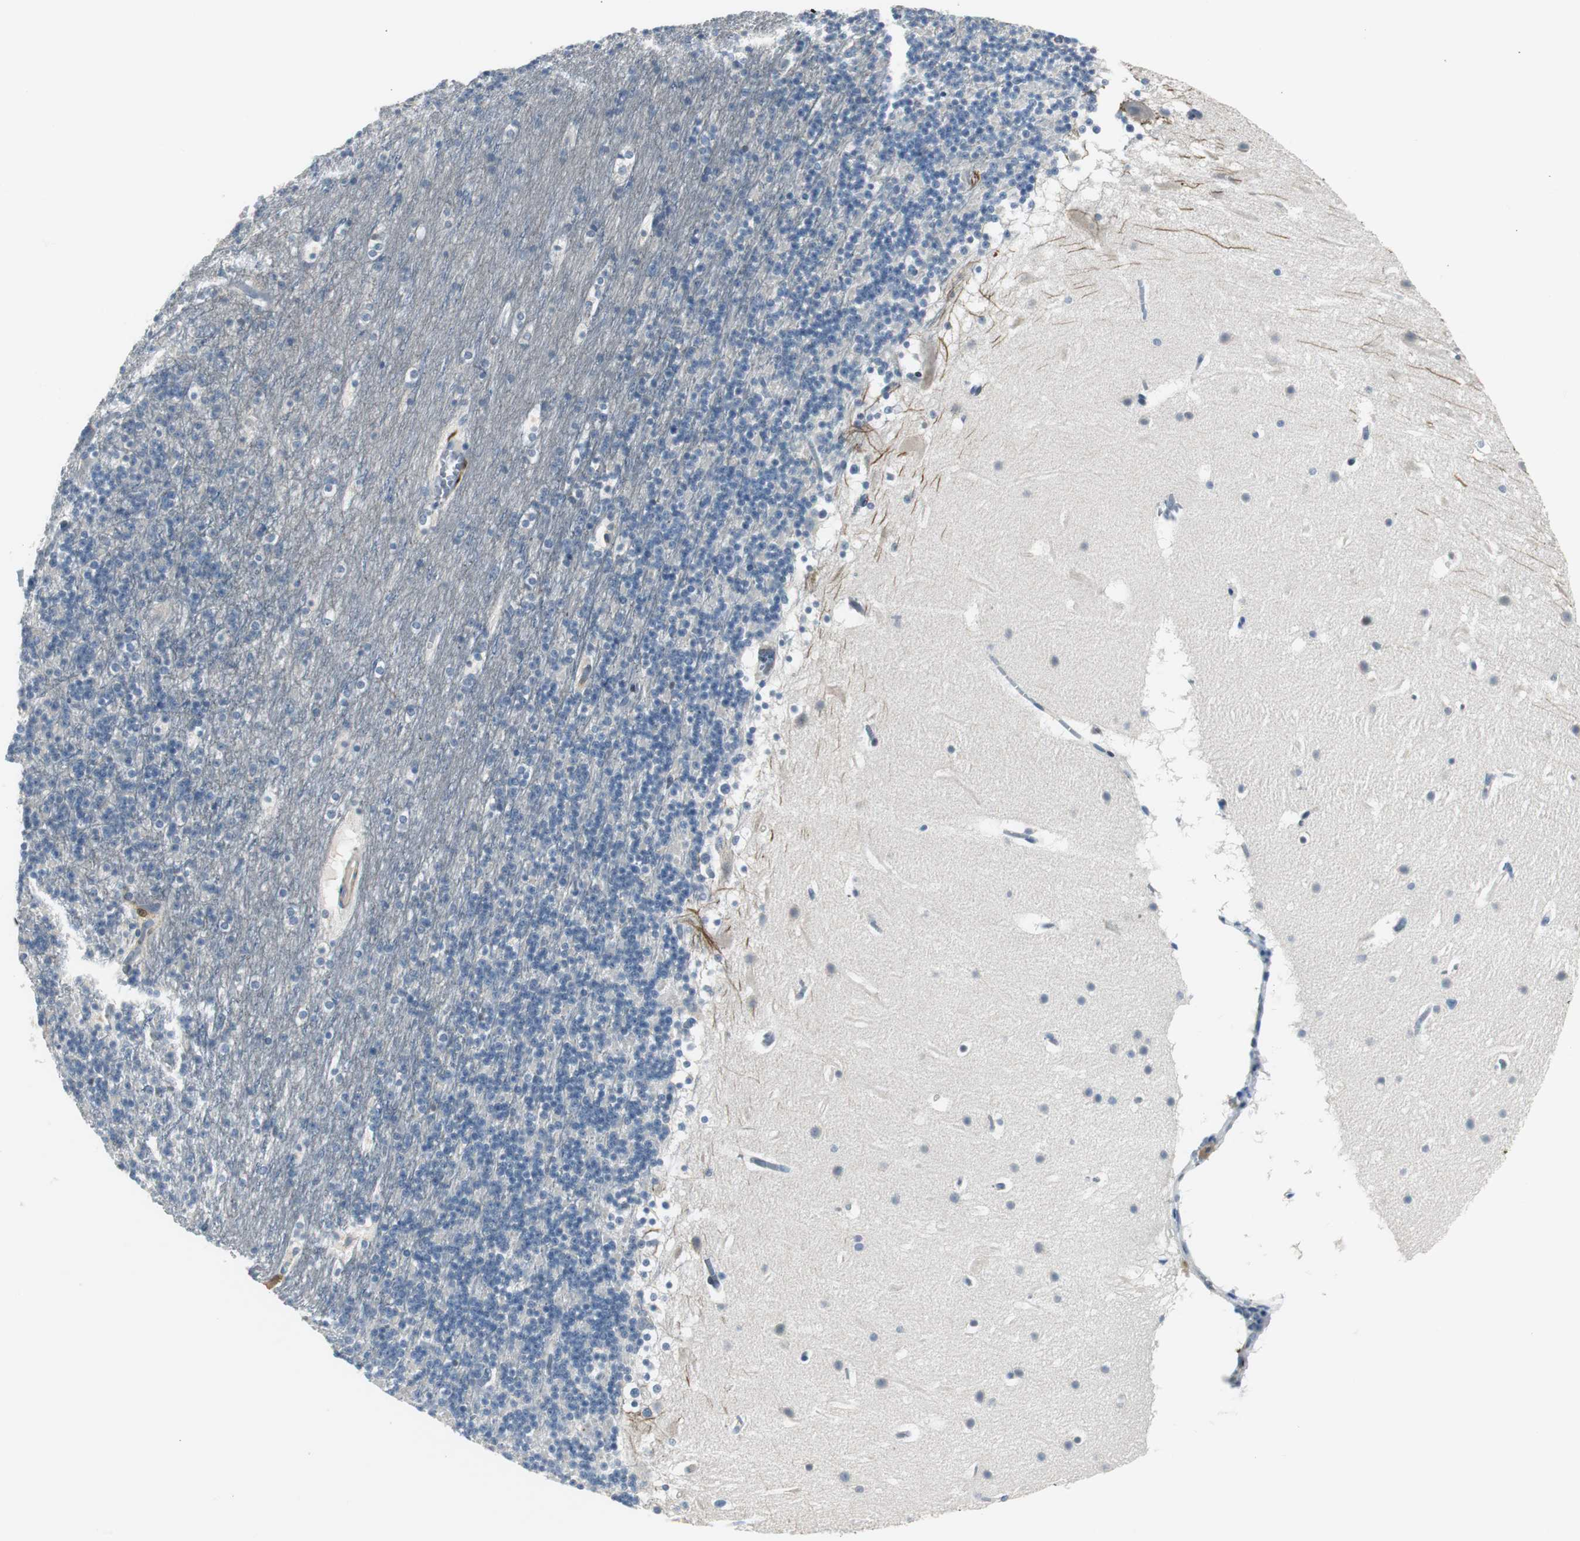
{"staining": {"intensity": "negative", "quantity": "none", "location": "none"}, "tissue": "cerebellum", "cell_type": "Cells in granular layer", "image_type": "normal", "snomed": [{"axis": "morphology", "description": "Normal tissue, NOS"}, {"axis": "topography", "description": "Cerebellum"}], "caption": "High magnification brightfield microscopy of normal cerebellum stained with DAB (3,3'-diaminobenzidine) (brown) and counterstained with hematoxylin (blue): cells in granular layer show no significant expression.", "gene": "FHL2", "patient": {"sex": "male", "age": 45}}